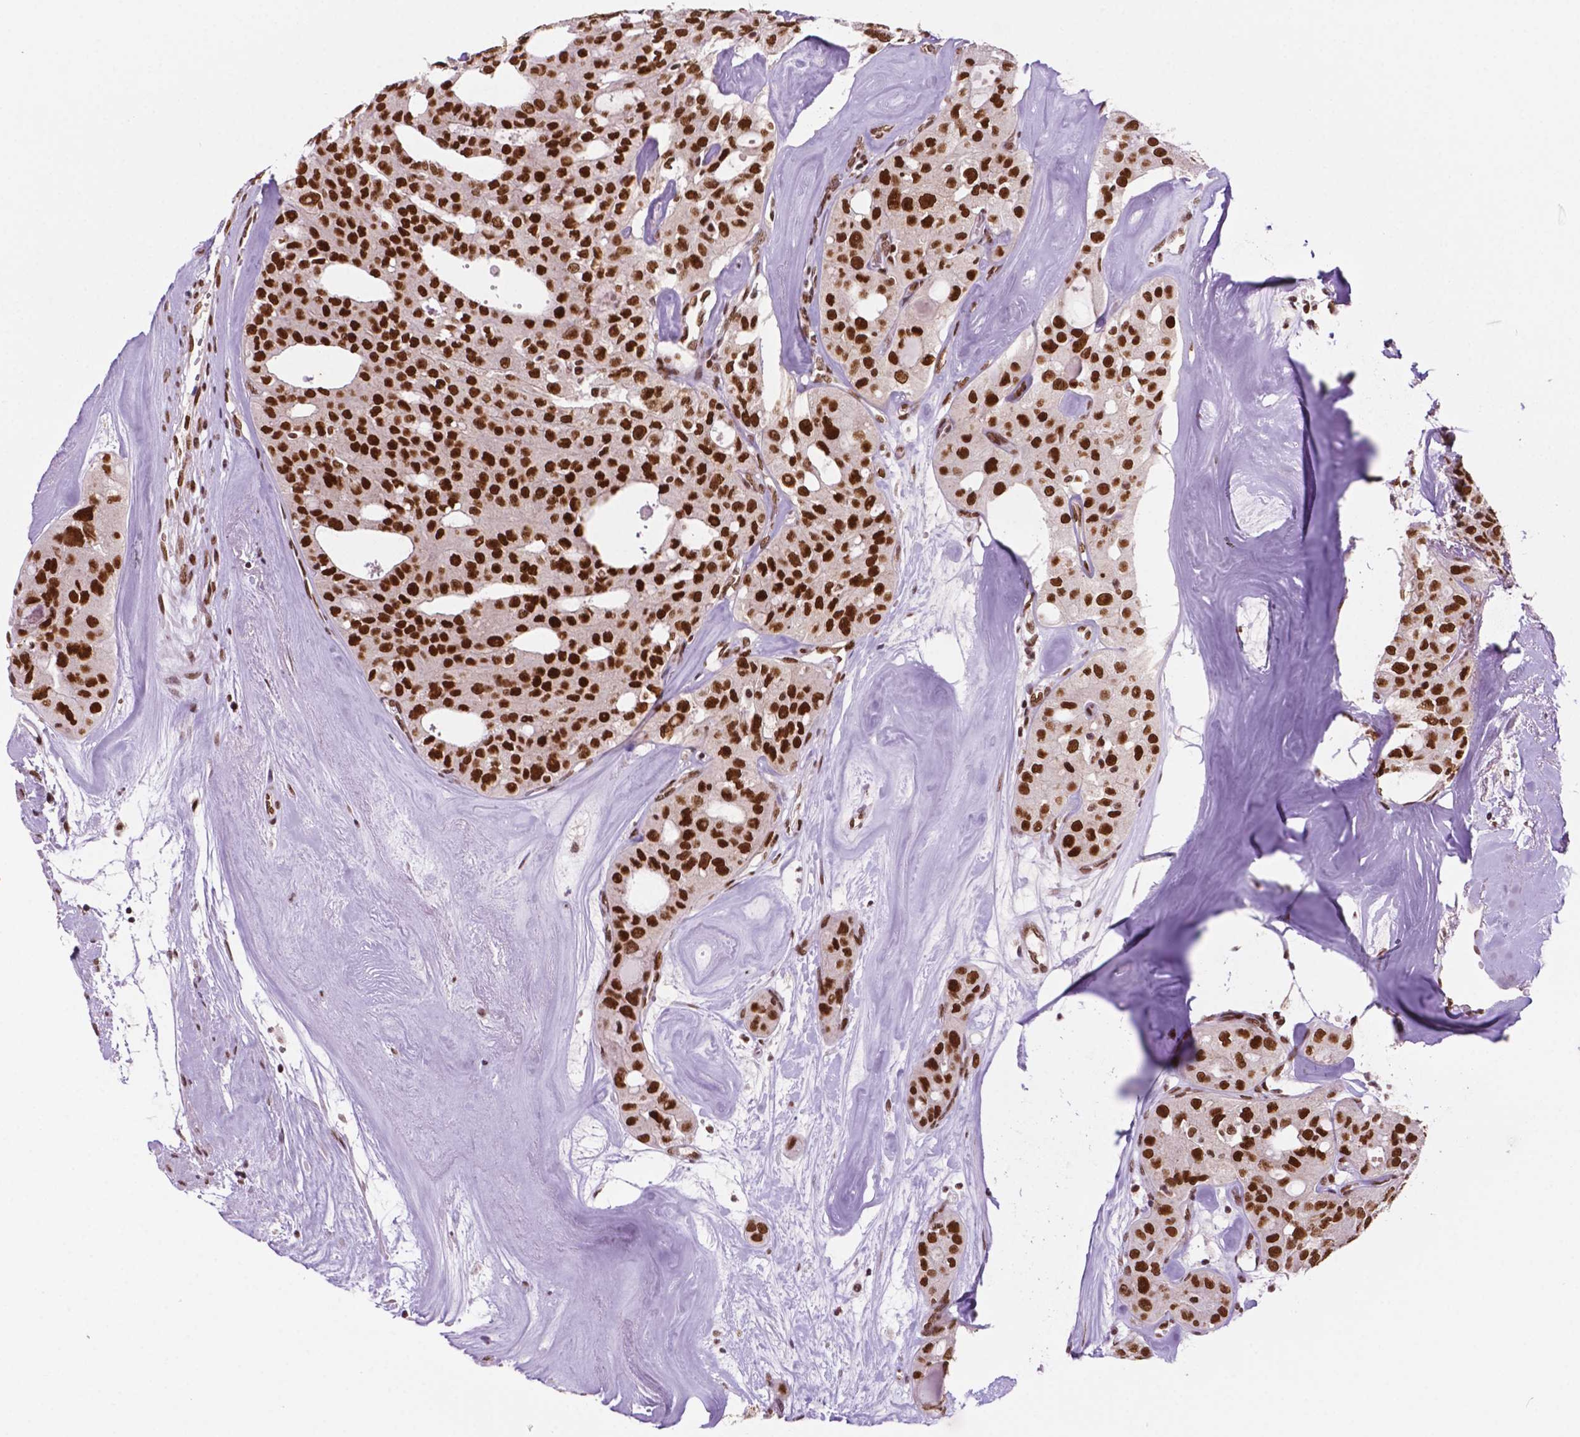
{"staining": {"intensity": "strong", "quantity": ">75%", "location": "nuclear"}, "tissue": "thyroid cancer", "cell_type": "Tumor cells", "image_type": "cancer", "snomed": [{"axis": "morphology", "description": "Follicular adenoma carcinoma, NOS"}, {"axis": "topography", "description": "Thyroid gland"}], "caption": "The immunohistochemical stain labels strong nuclear positivity in tumor cells of thyroid cancer (follicular adenoma carcinoma) tissue. (IHC, brightfield microscopy, high magnification).", "gene": "MLH1", "patient": {"sex": "male", "age": 75}}